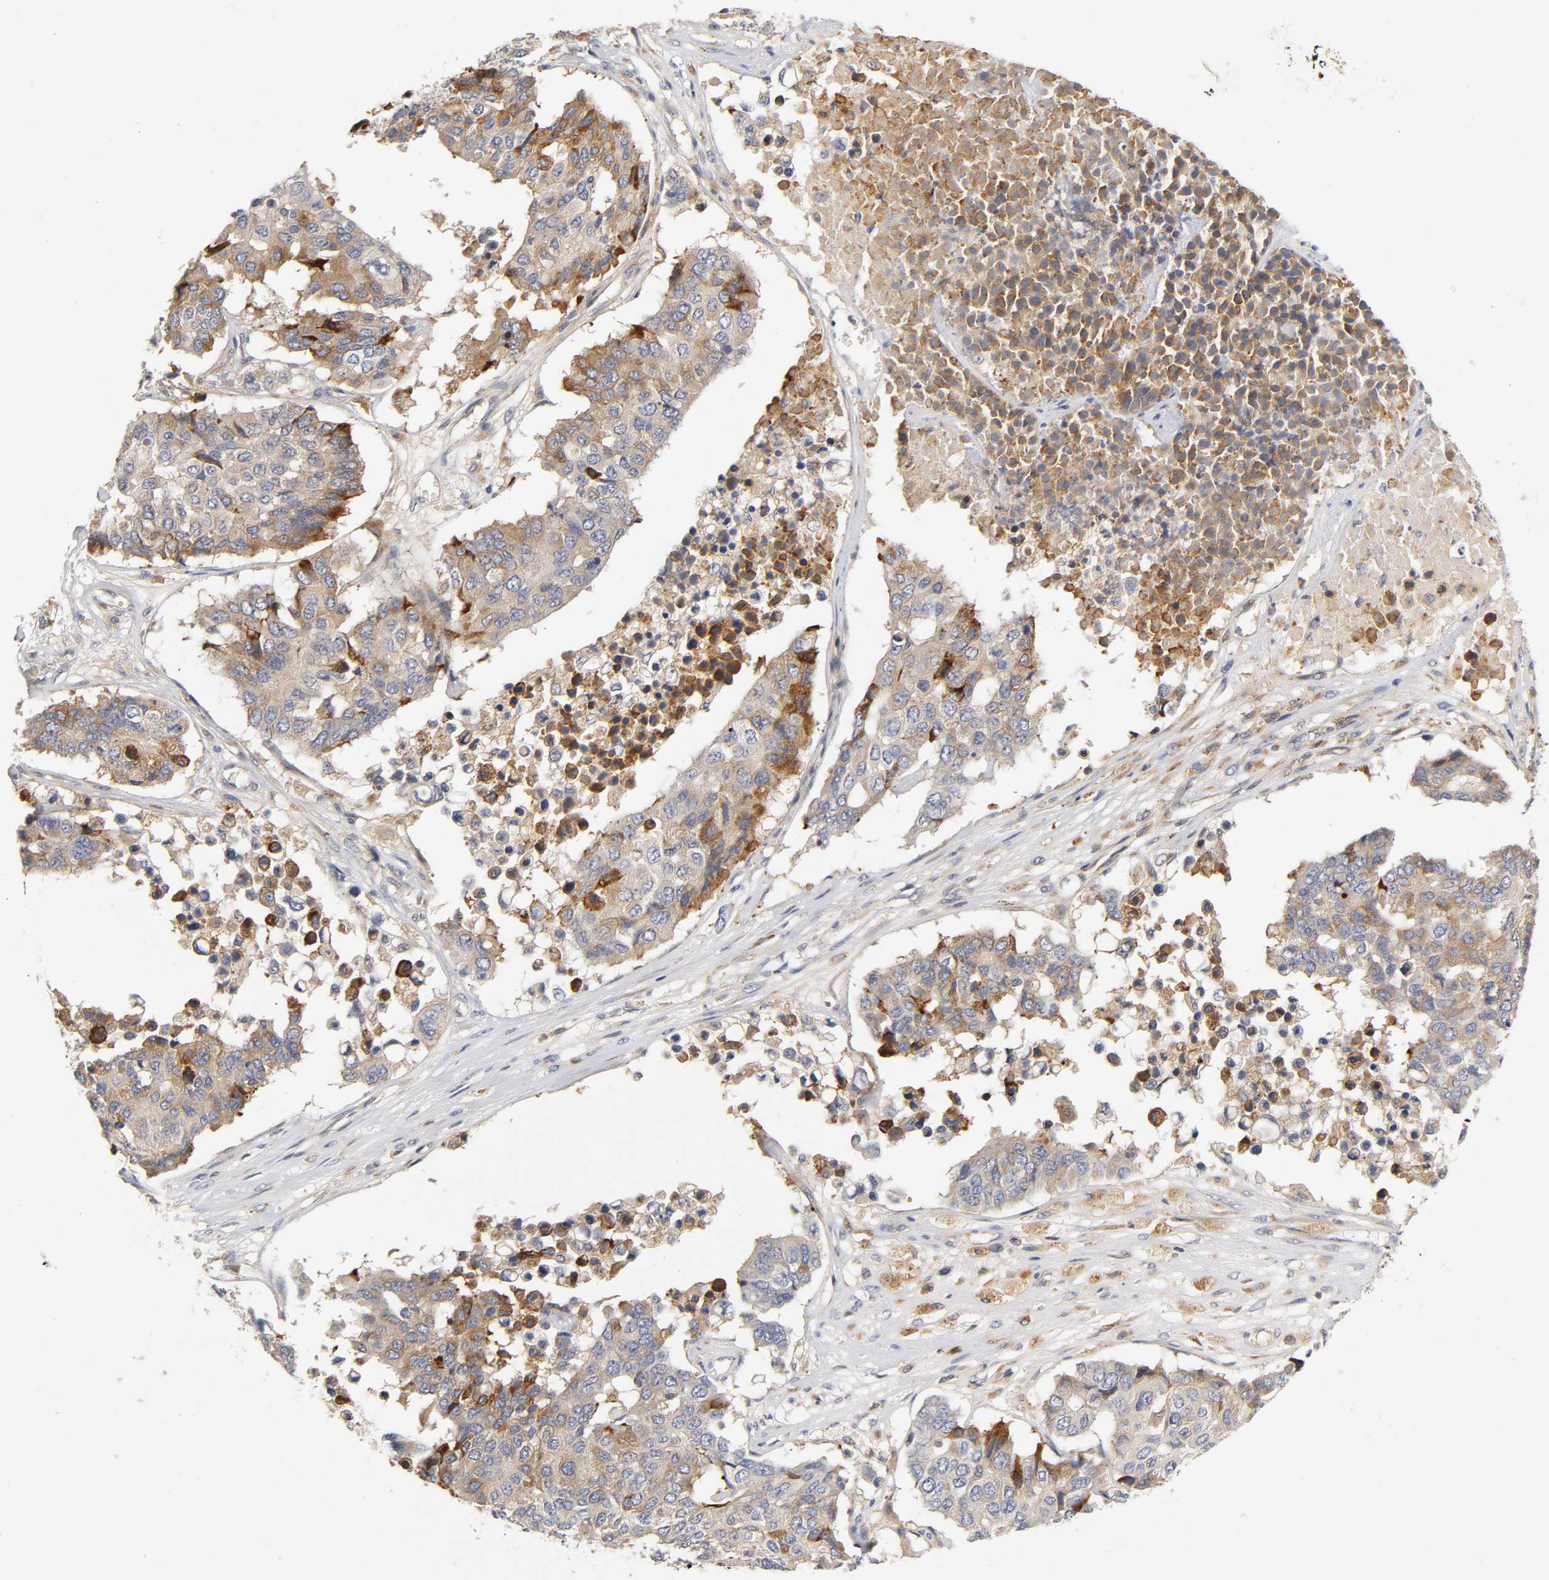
{"staining": {"intensity": "weak", "quantity": ">75%", "location": "cytoplasmic/membranous"}, "tissue": "pancreatic cancer", "cell_type": "Tumor cells", "image_type": "cancer", "snomed": [{"axis": "morphology", "description": "Adenocarcinoma, NOS"}, {"axis": "topography", "description": "Pancreas"}], "caption": "Brown immunohistochemical staining in pancreatic cancer (adenocarcinoma) displays weak cytoplasmic/membranous expression in about >75% of tumor cells. The staining is performed using DAB (3,3'-diaminobenzidine) brown chromogen to label protein expression. The nuclei are counter-stained blue using hematoxylin.", "gene": "RHOA", "patient": {"sex": "male", "age": 50}}